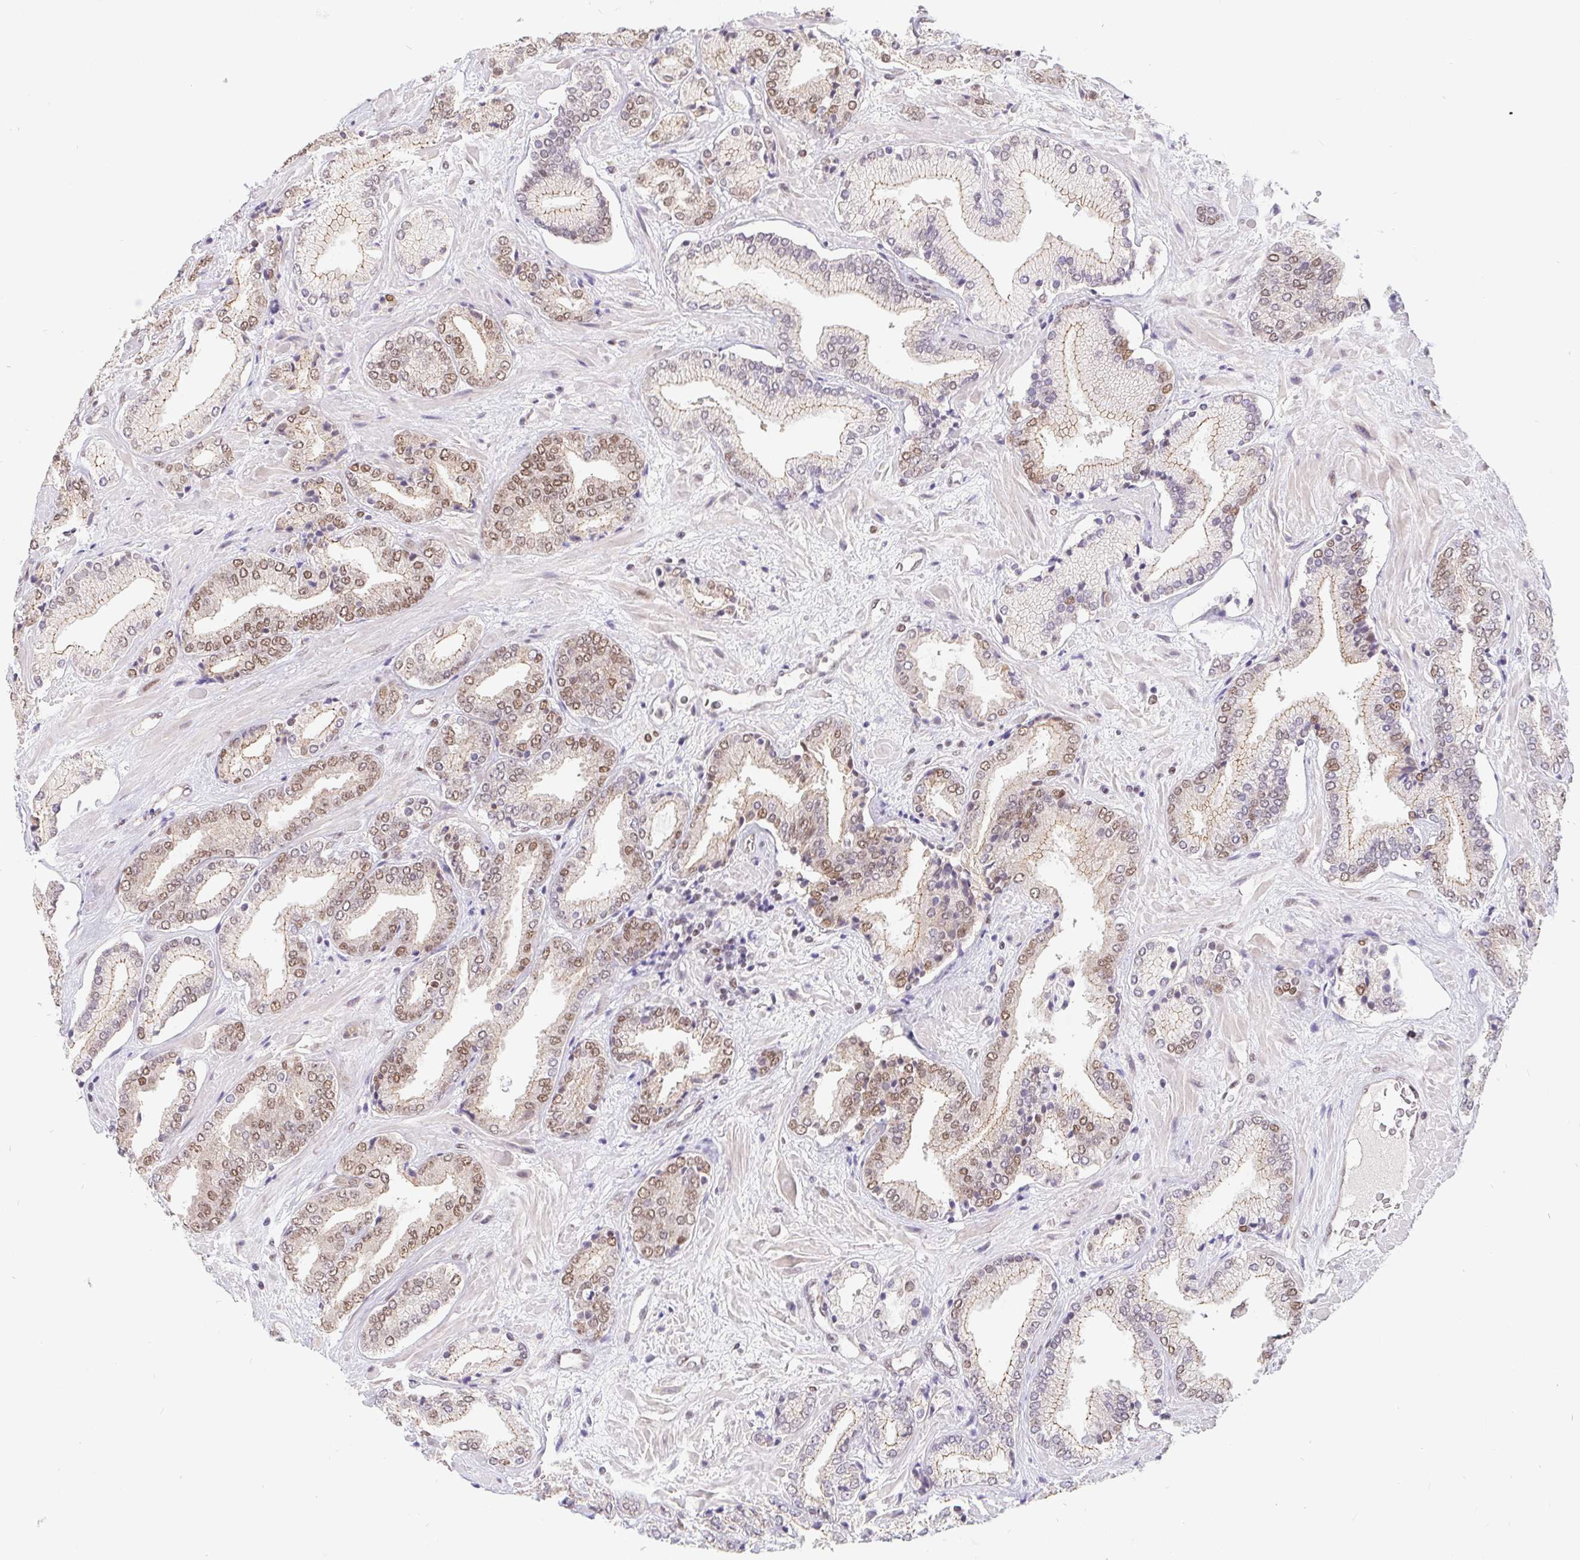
{"staining": {"intensity": "moderate", "quantity": ">75%", "location": "nuclear"}, "tissue": "prostate cancer", "cell_type": "Tumor cells", "image_type": "cancer", "snomed": [{"axis": "morphology", "description": "Adenocarcinoma, High grade"}, {"axis": "topography", "description": "Prostate"}], "caption": "Prostate cancer (high-grade adenocarcinoma) stained with a protein marker shows moderate staining in tumor cells.", "gene": "POU2F1", "patient": {"sex": "male", "age": 56}}